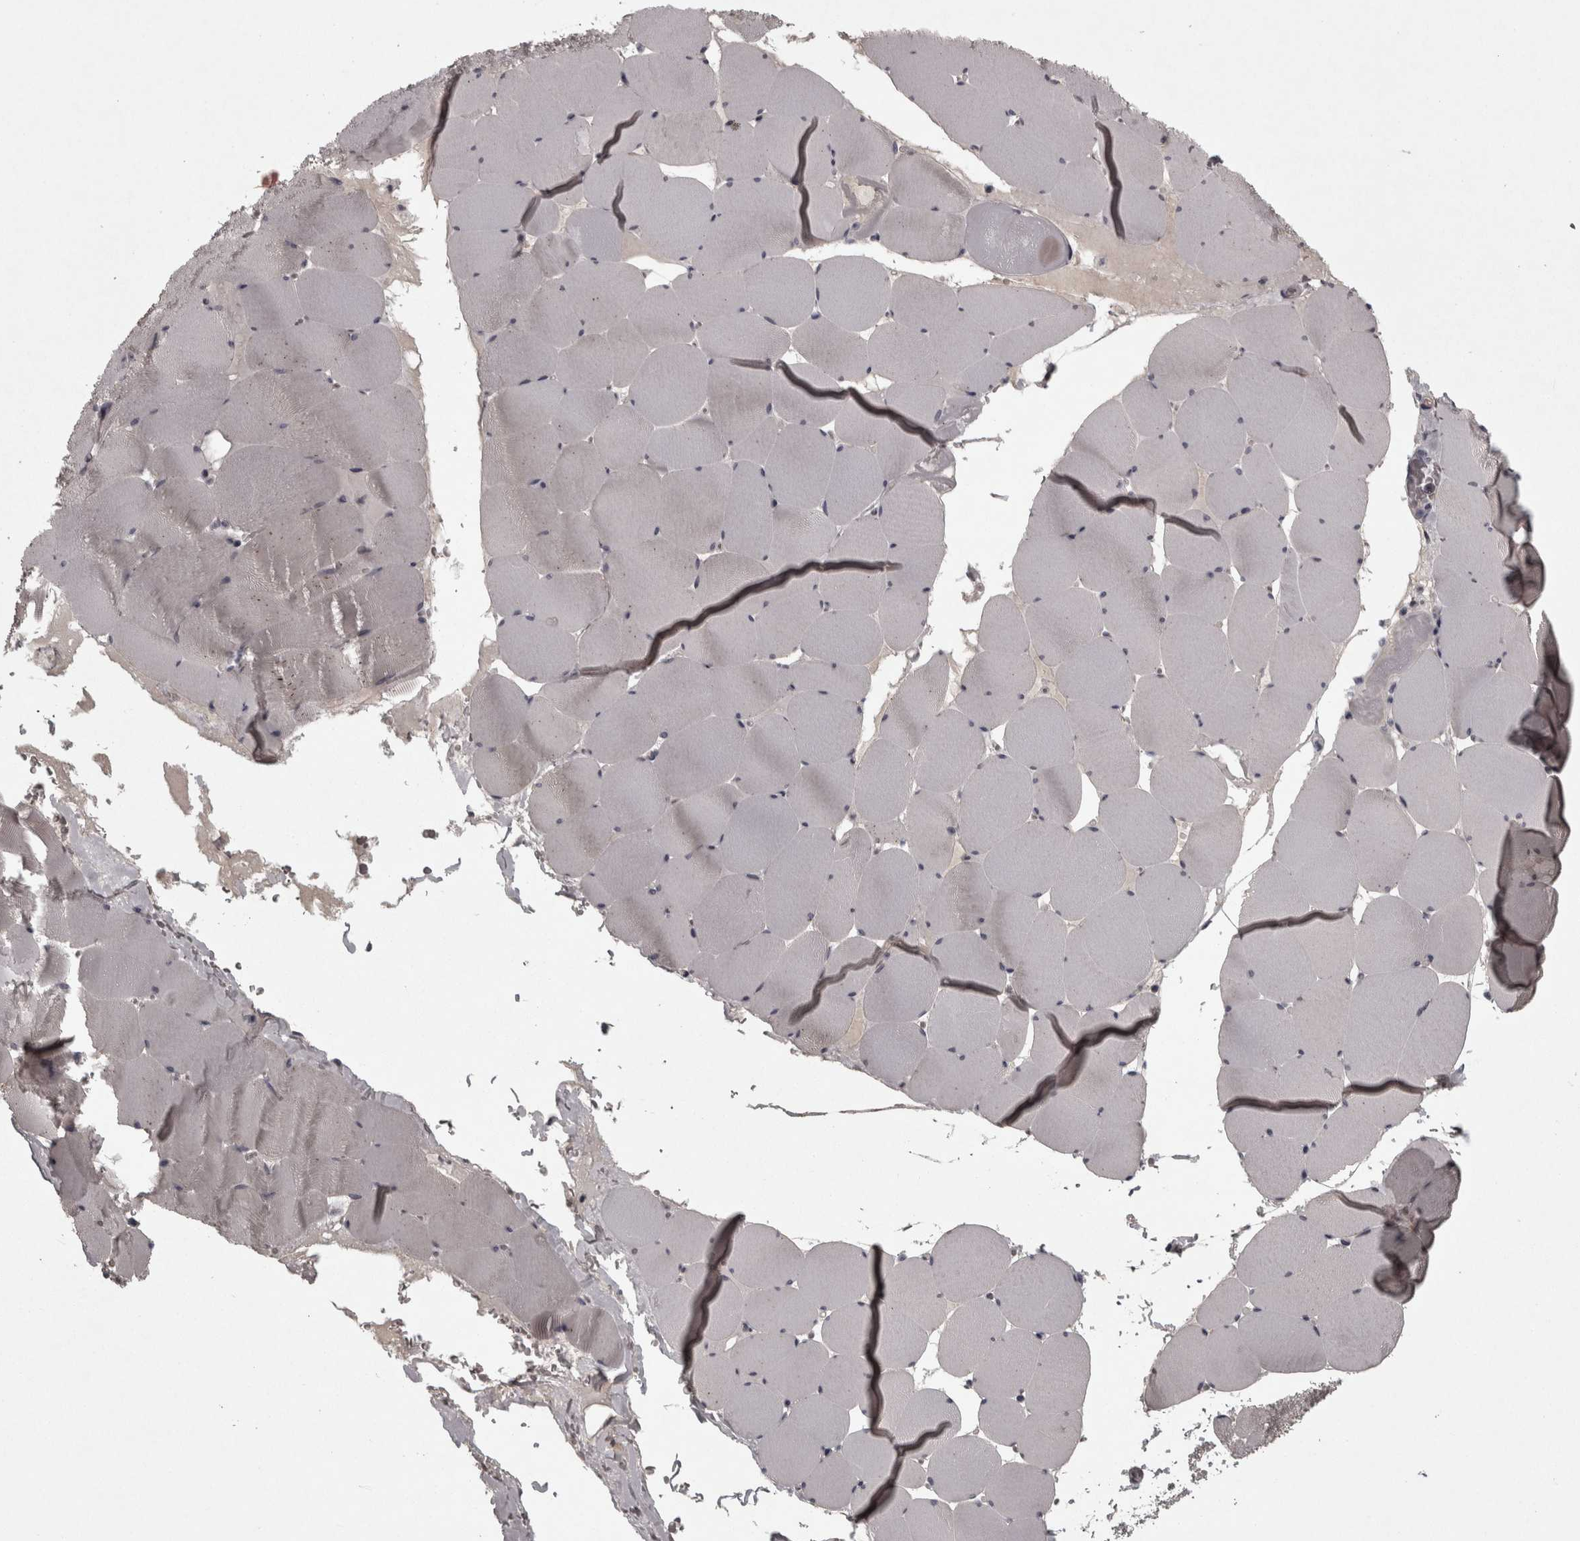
{"staining": {"intensity": "negative", "quantity": "none", "location": "none"}, "tissue": "skeletal muscle", "cell_type": "Myocytes", "image_type": "normal", "snomed": [{"axis": "morphology", "description": "Normal tissue, NOS"}, {"axis": "topography", "description": "Skeletal muscle"}], "caption": "Immunohistochemistry of normal human skeletal muscle exhibits no positivity in myocytes. (DAB immunohistochemistry with hematoxylin counter stain).", "gene": "PCDH17", "patient": {"sex": "male", "age": 62}}